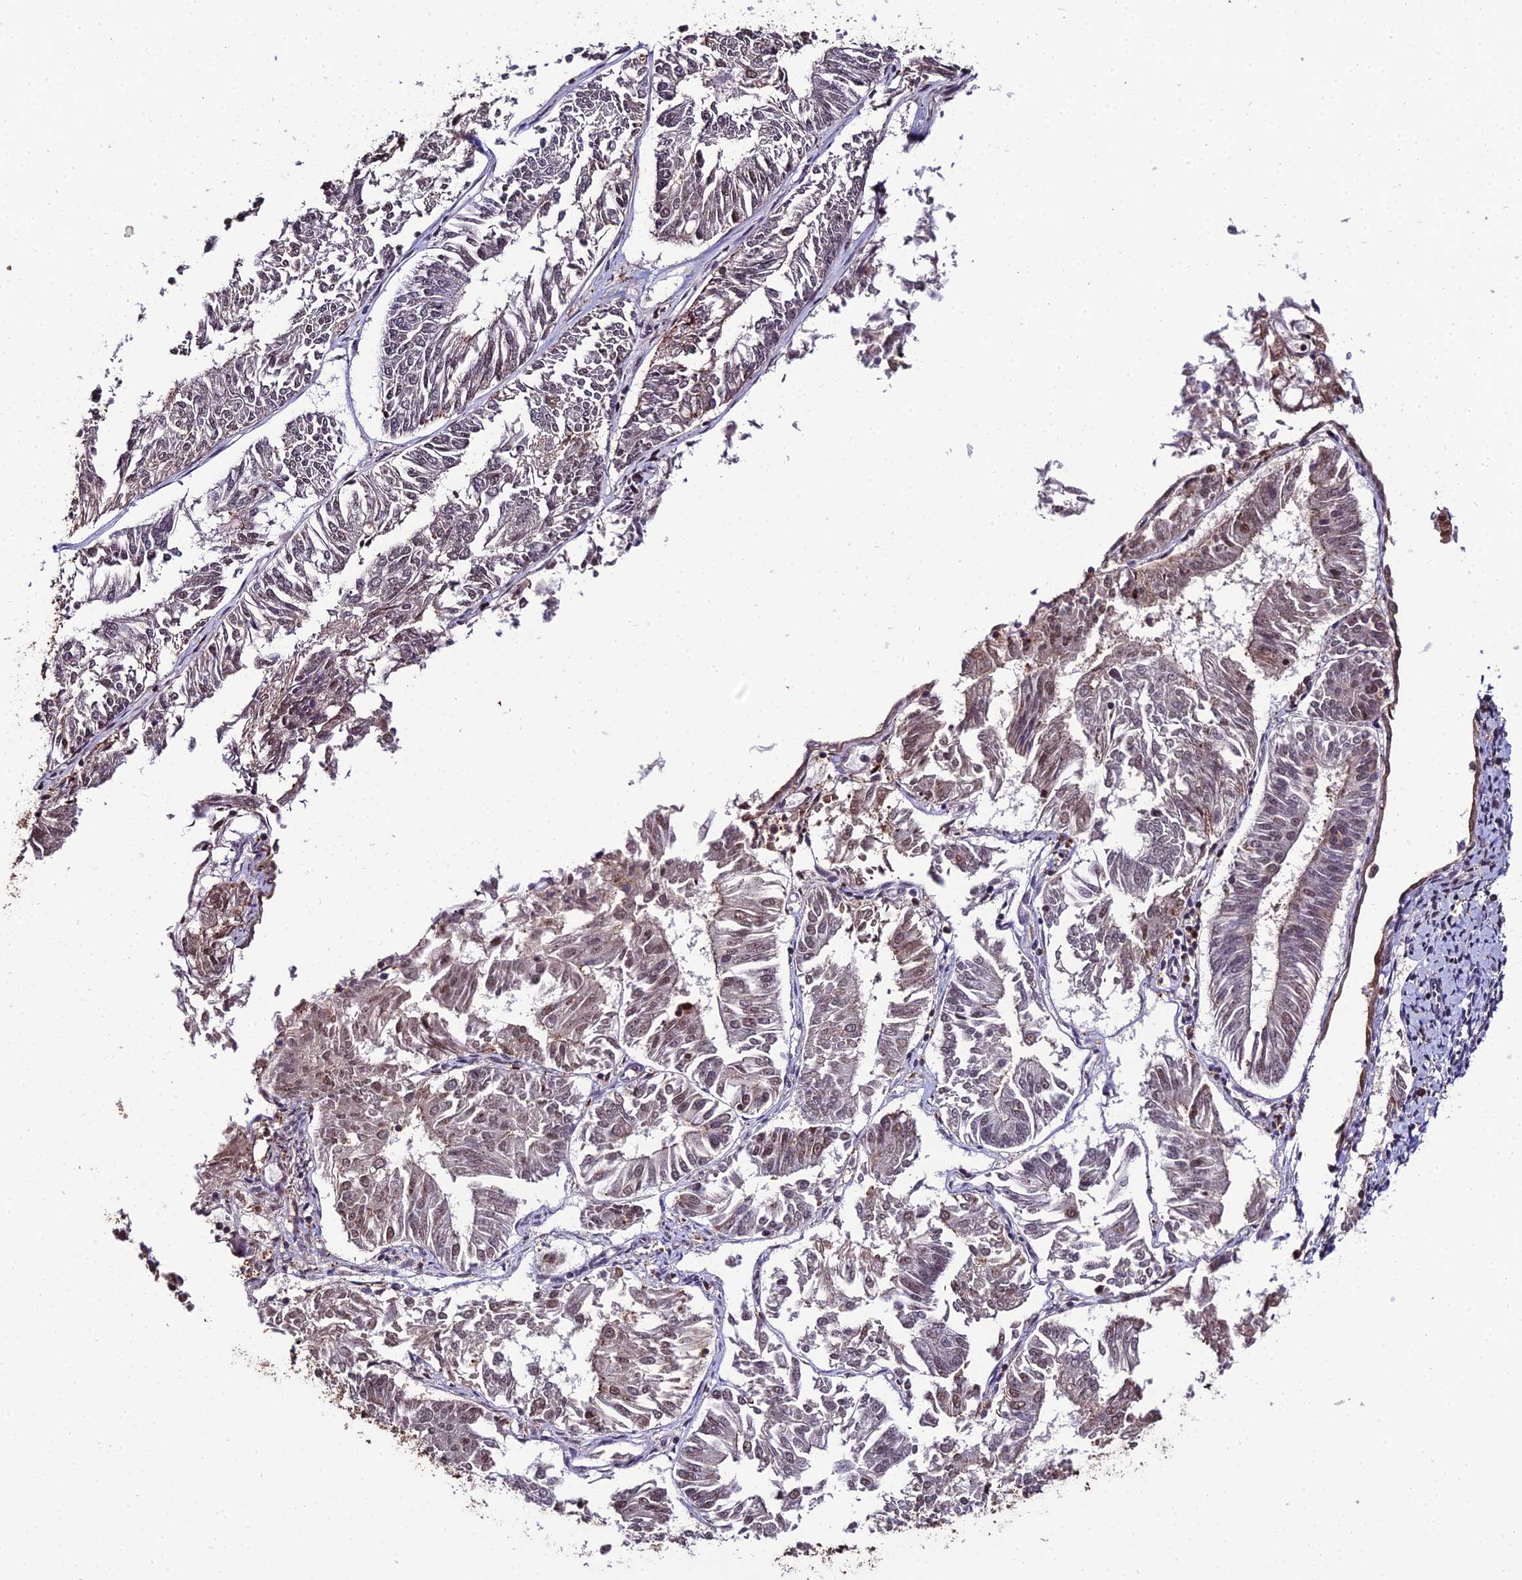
{"staining": {"intensity": "weak", "quantity": "<25%", "location": "nuclear"}, "tissue": "endometrial cancer", "cell_type": "Tumor cells", "image_type": "cancer", "snomed": [{"axis": "morphology", "description": "Adenocarcinoma, NOS"}, {"axis": "topography", "description": "Endometrium"}], "caption": "Immunohistochemical staining of human adenocarcinoma (endometrial) demonstrates no significant expression in tumor cells.", "gene": "PPP4C", "patient": {"sex": "female", "age": 58}}